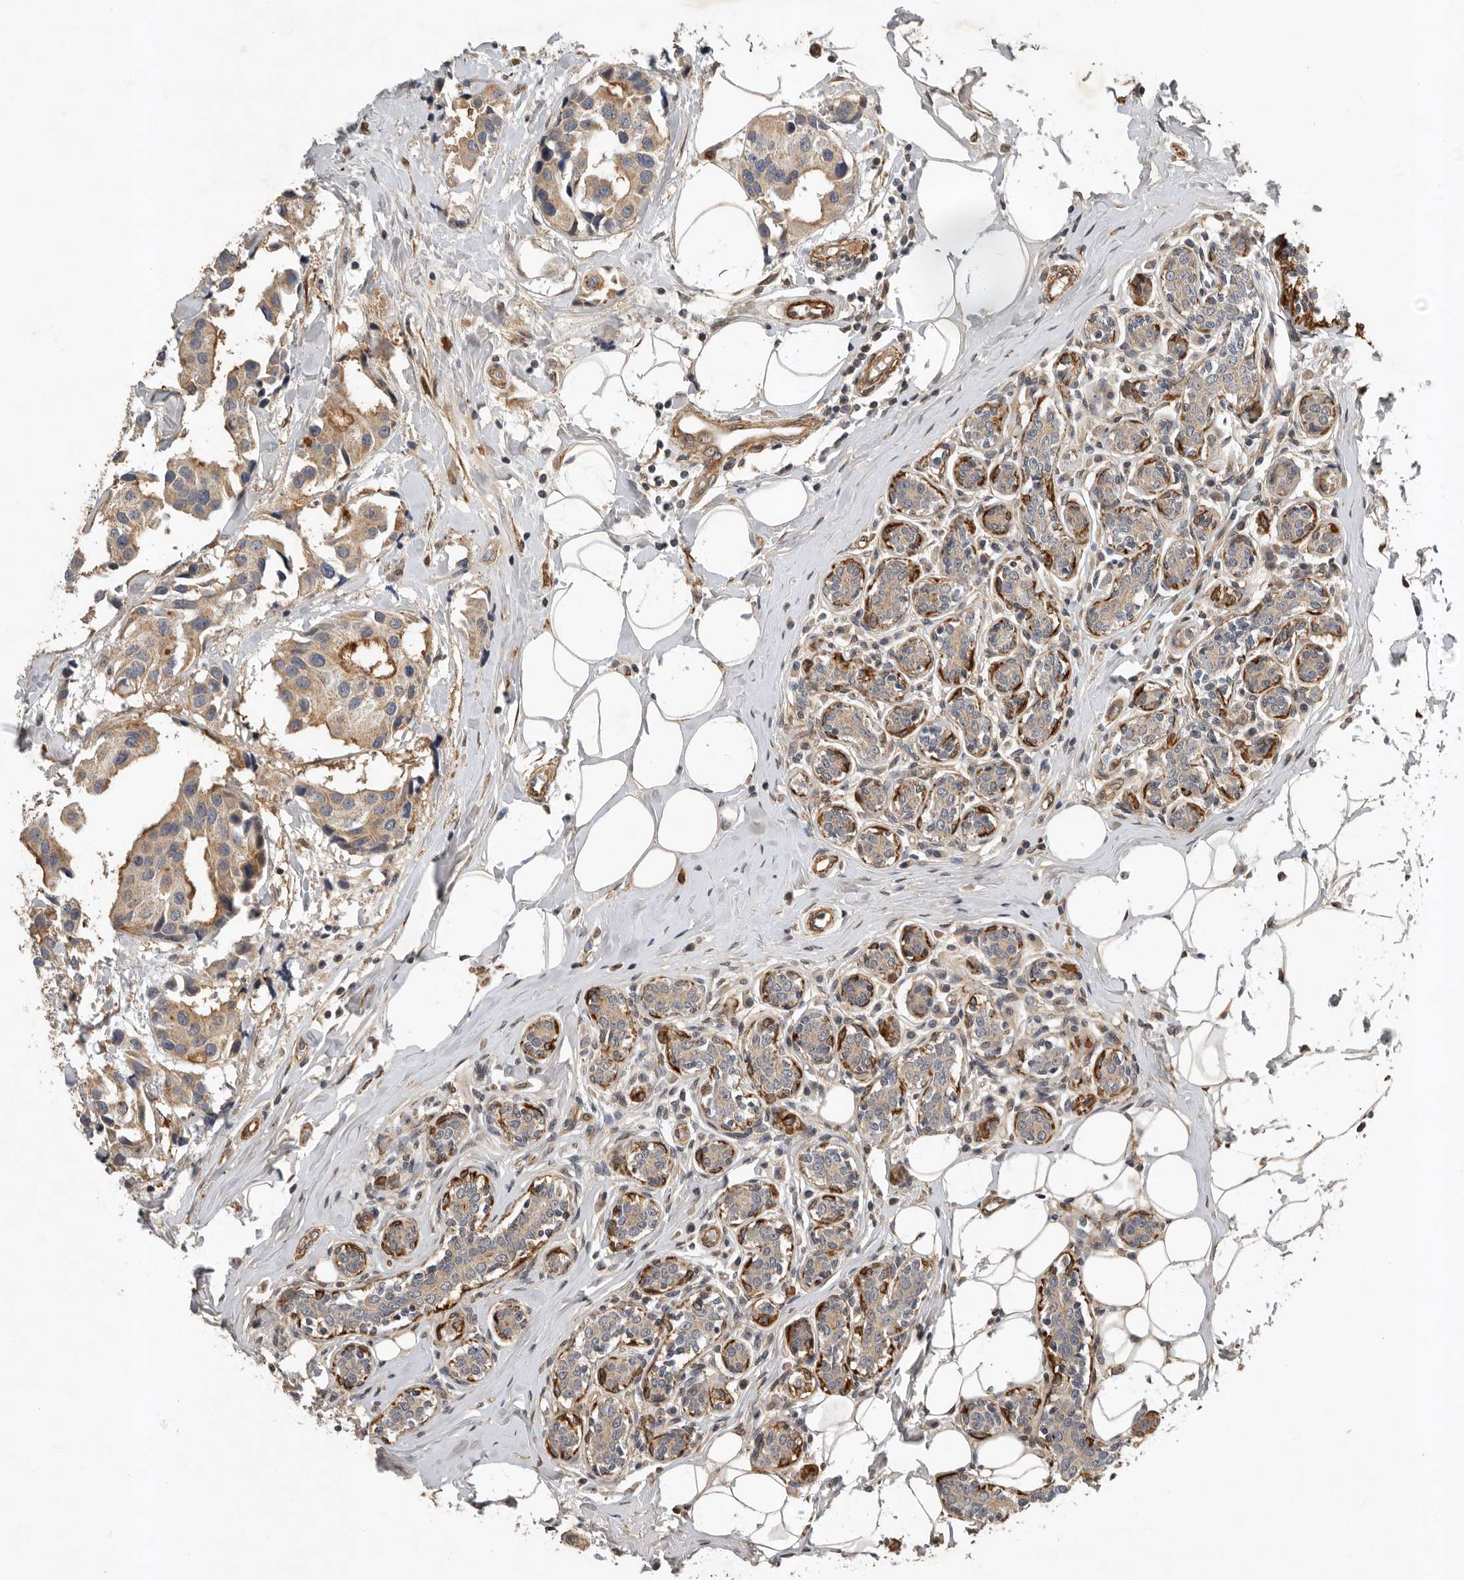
{"staining": {"intensity": "weak", "quantity": ">75%", "location": "cytoplasmic/membranous"}, "tissue": "breast cancer", "cell_type": "Tumor cells", "image_type": "cancer", "snomed": [{"axis": "morphology", "description": "Normal tissue, NOS"}, {"axis": "morphology", "description": "Duct carcinoma"}, {"axis": "topography", "description": "Breast"}], "caption": "This micrograph demonstrates IHC staining of human infiltrating ductal carcinoma (breast), with low weak cytoplasmic/membranous staining in approximately >75% of tumor cells.", "gene": "RNF157", "patient": {"sex": "female", "age": 39}}